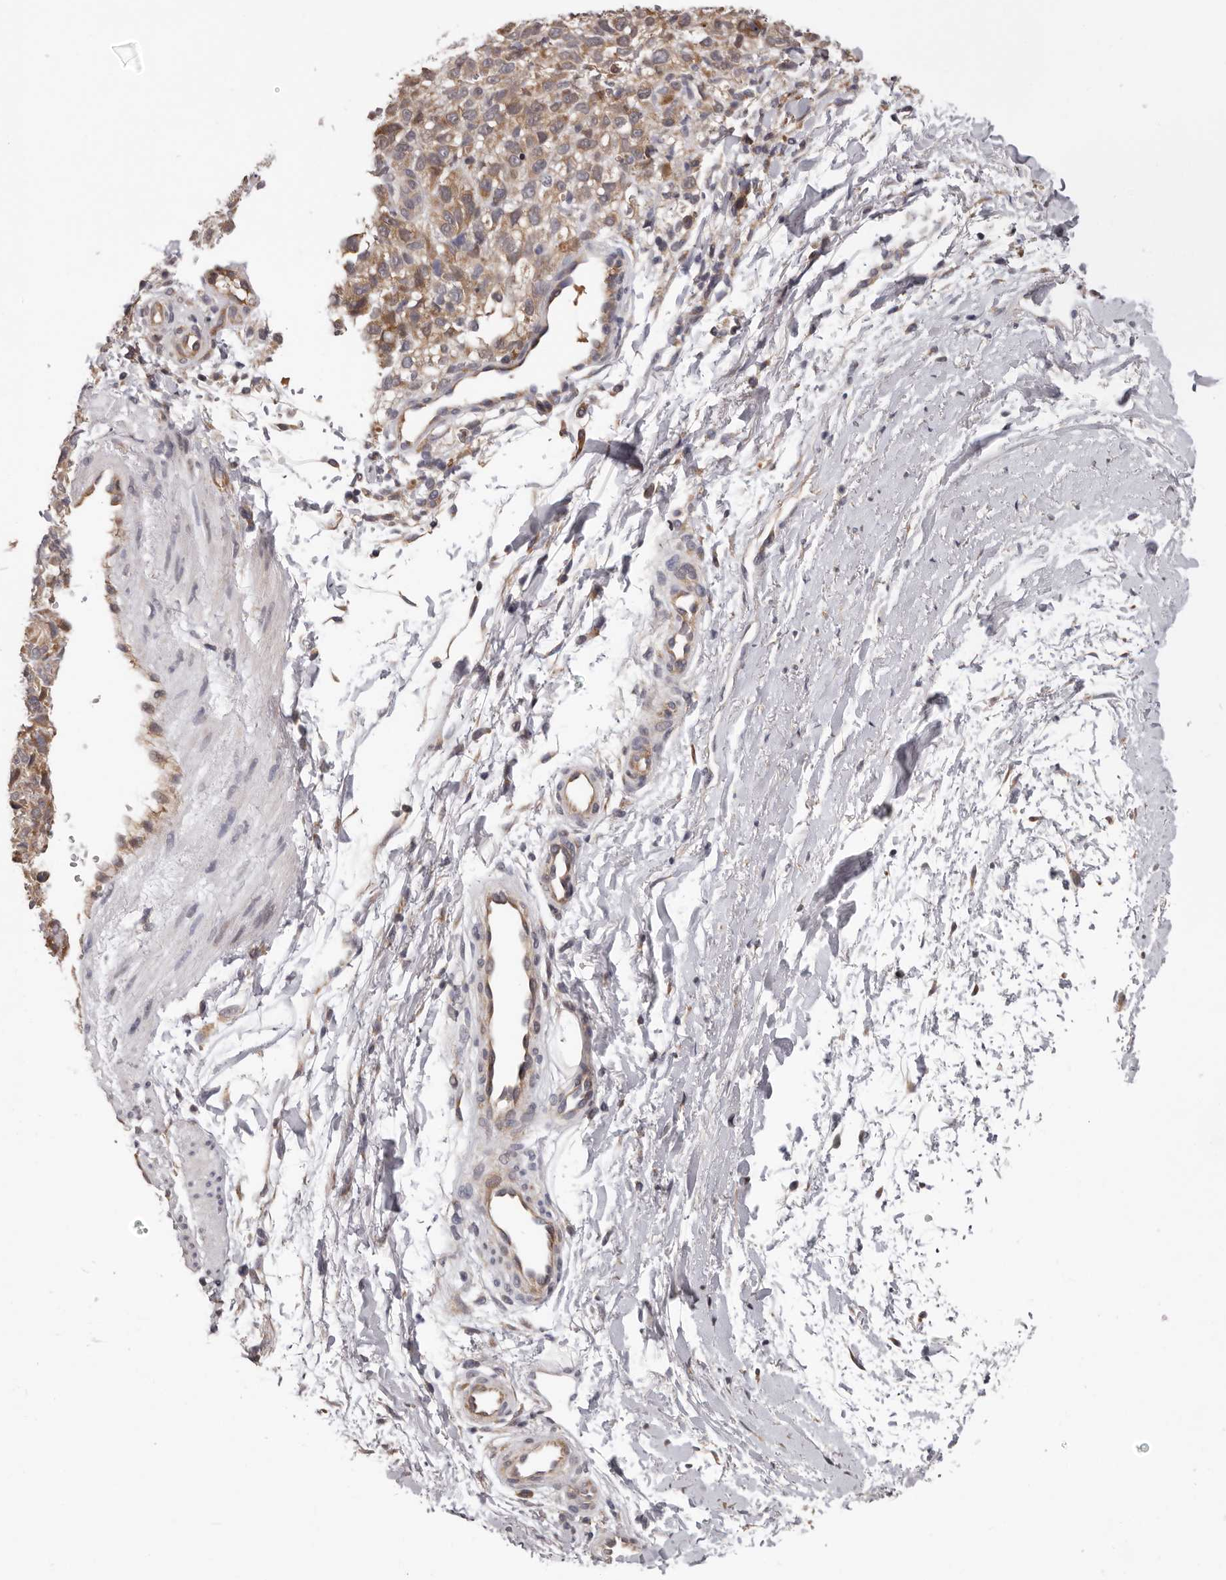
{"staining": {"intensity": "moderate", "quantity": ">75%", "location": "cytoplasmic/membranous"}, "tissue": "melanoma", "cell_type": "Tumor cells", "image_type": "cancer", "snomed": [{"axis": "morphology", "description": "Malignant melanoma, Metastatic site"}, {"axis": "topography", "description": "Skin"}], "caption": "Melanoma was stained to show a protein in brown. There is medium levels of moderate cytoplasmic/membranous staining in approximately >75% of tumor cells. (DAB (3,3'-diaminobenzidine) IHC with brightfield microscopy, high magnification).", "gene": "MED8", "patient": {"sex": "female", "age": 72}}